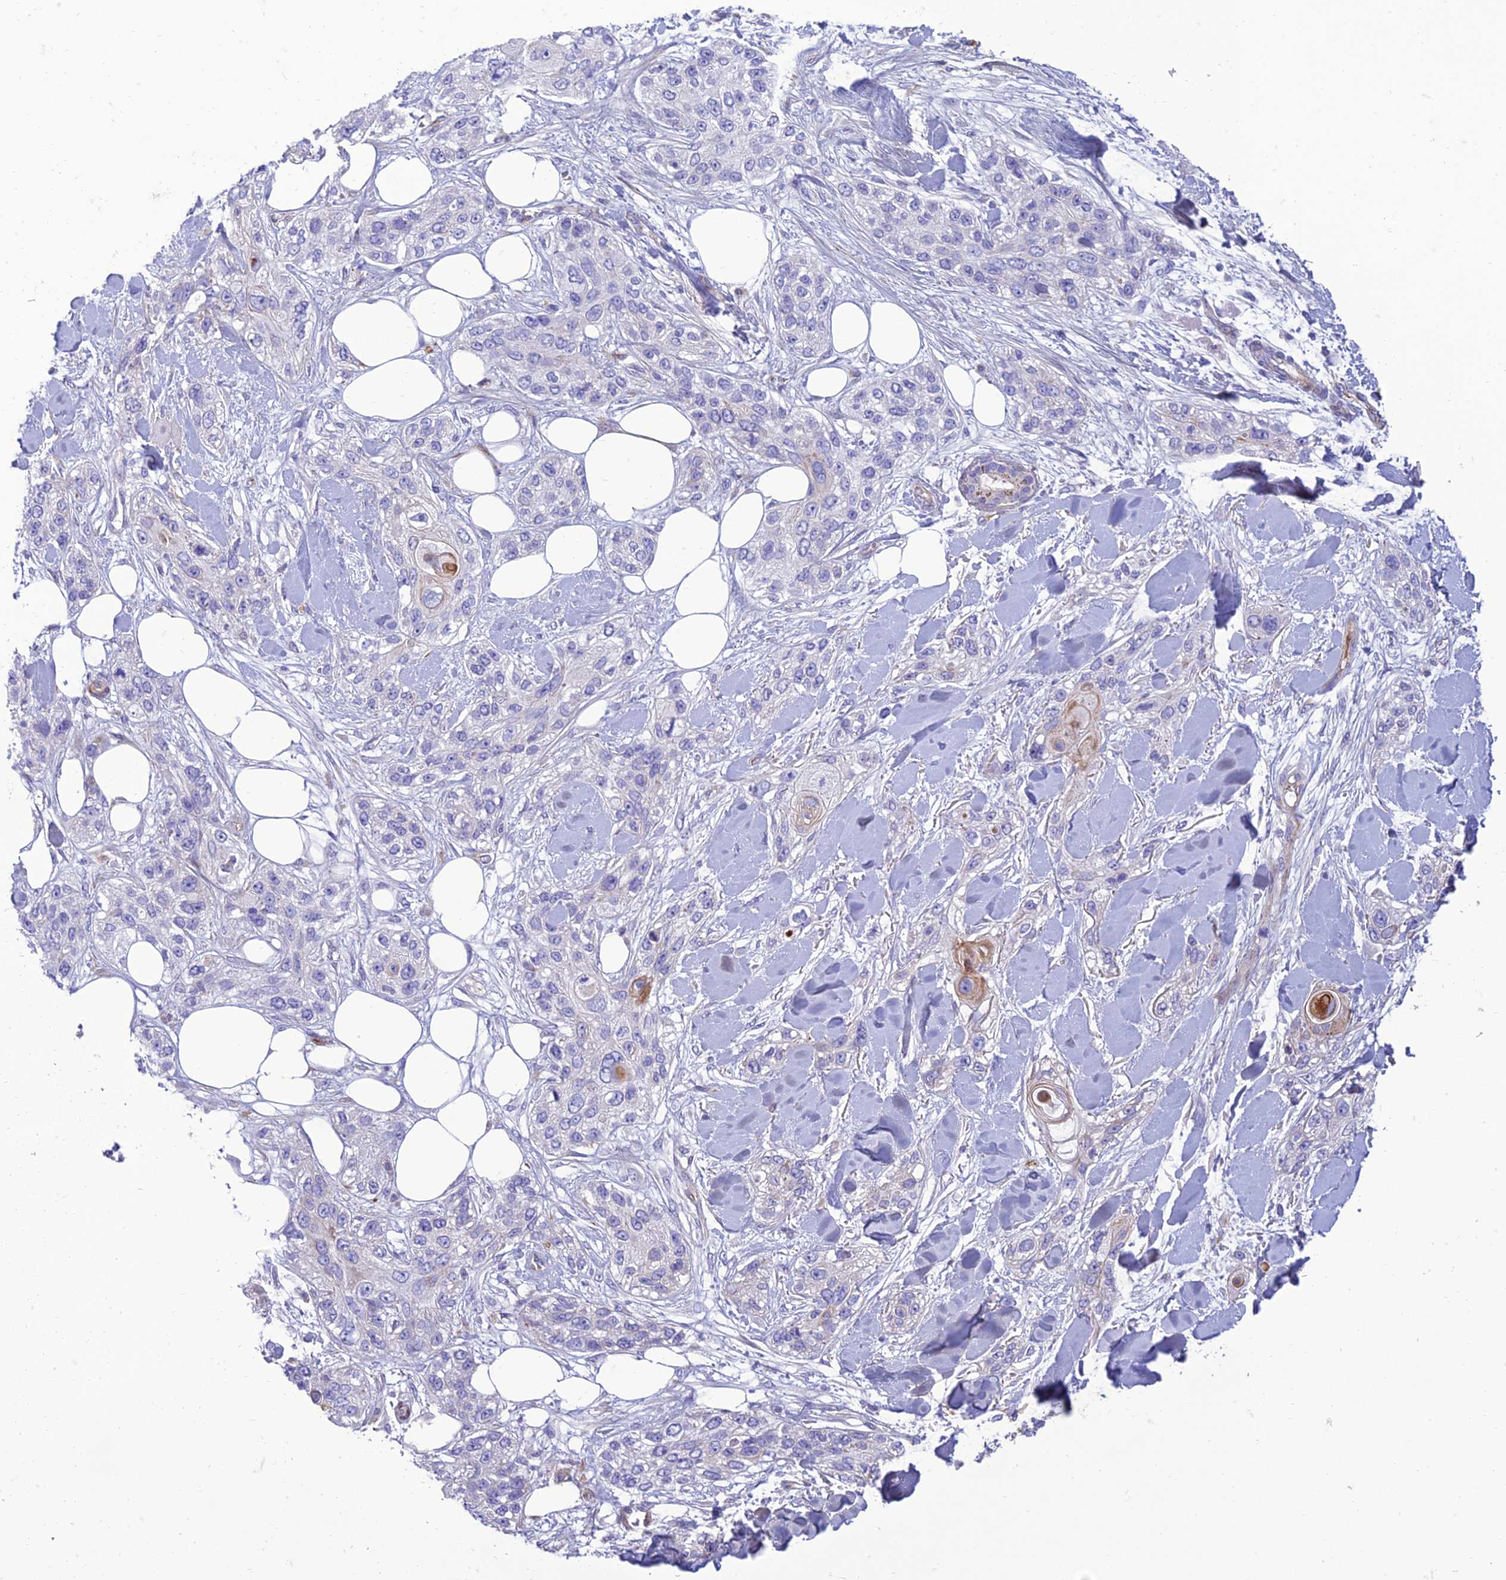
{"staining": {"intensity": "negative", "quantity": "none", "location": "none"}, "tissue": "skin cancer", "cell_type": "Tumor cells", "image_type": "cancer", "snomed": [{"axis": "morphology", "description": "Normal tissue, NOS"}, {"axis": "morphology", "description": "Squamous cell carcinoma, NOS"}, {"axis": "topography", "description": "Skin"}], "caption": "A micrograph of skin squamous cell carcinoma stained for a protein demonstrates no brown staining in tumor cells. (Stains: DAB (3,3'-diaminobenzidine) IHC with hematoxylin counter stain, Microscopy: brightfield microscopy at high magnification).", "gene": "SEL1L3", "patient": {"sex": "male", "age": 72}}